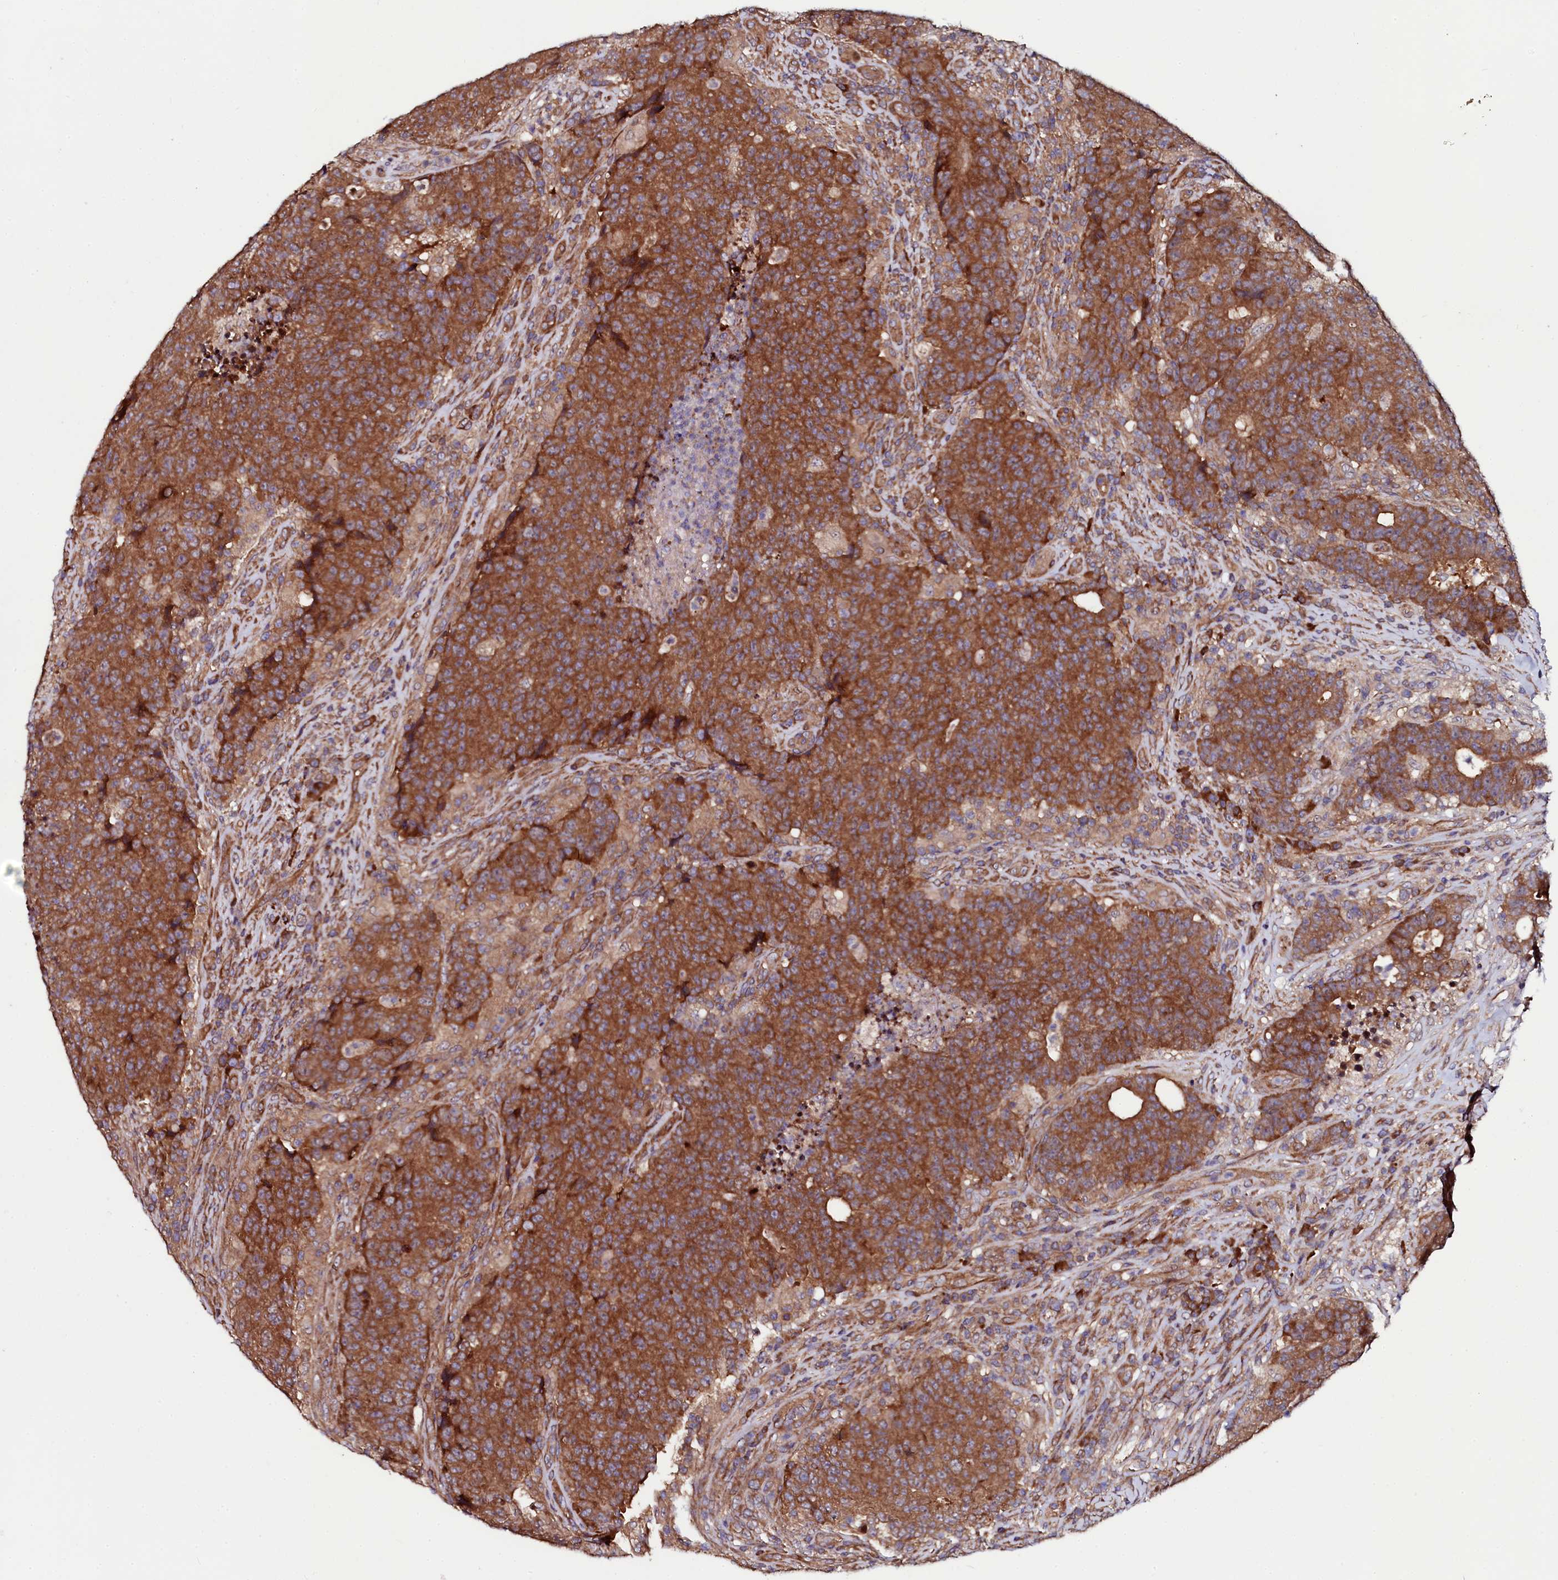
{"staining": {"intensity": "strong", "quantity": ">75%", "location": "cytoplasmic/membranous"}, "tissue": "colorectal cancer", "cell_type": "Tumor cells", "image_type": "cancer", "snomed": [{"axis": "morphology", "description": "Adenocarcinoma, NOS"}, {"axis": "topography", "description": "Colon"}], "caption": "An image of human colorectal adenocarcinoma stained for a protein displays strong cytoplasmic/membranous brown staining in tumor cells.", "gene": "USPL1", "patient": {"sex": "female", "age": 75}}